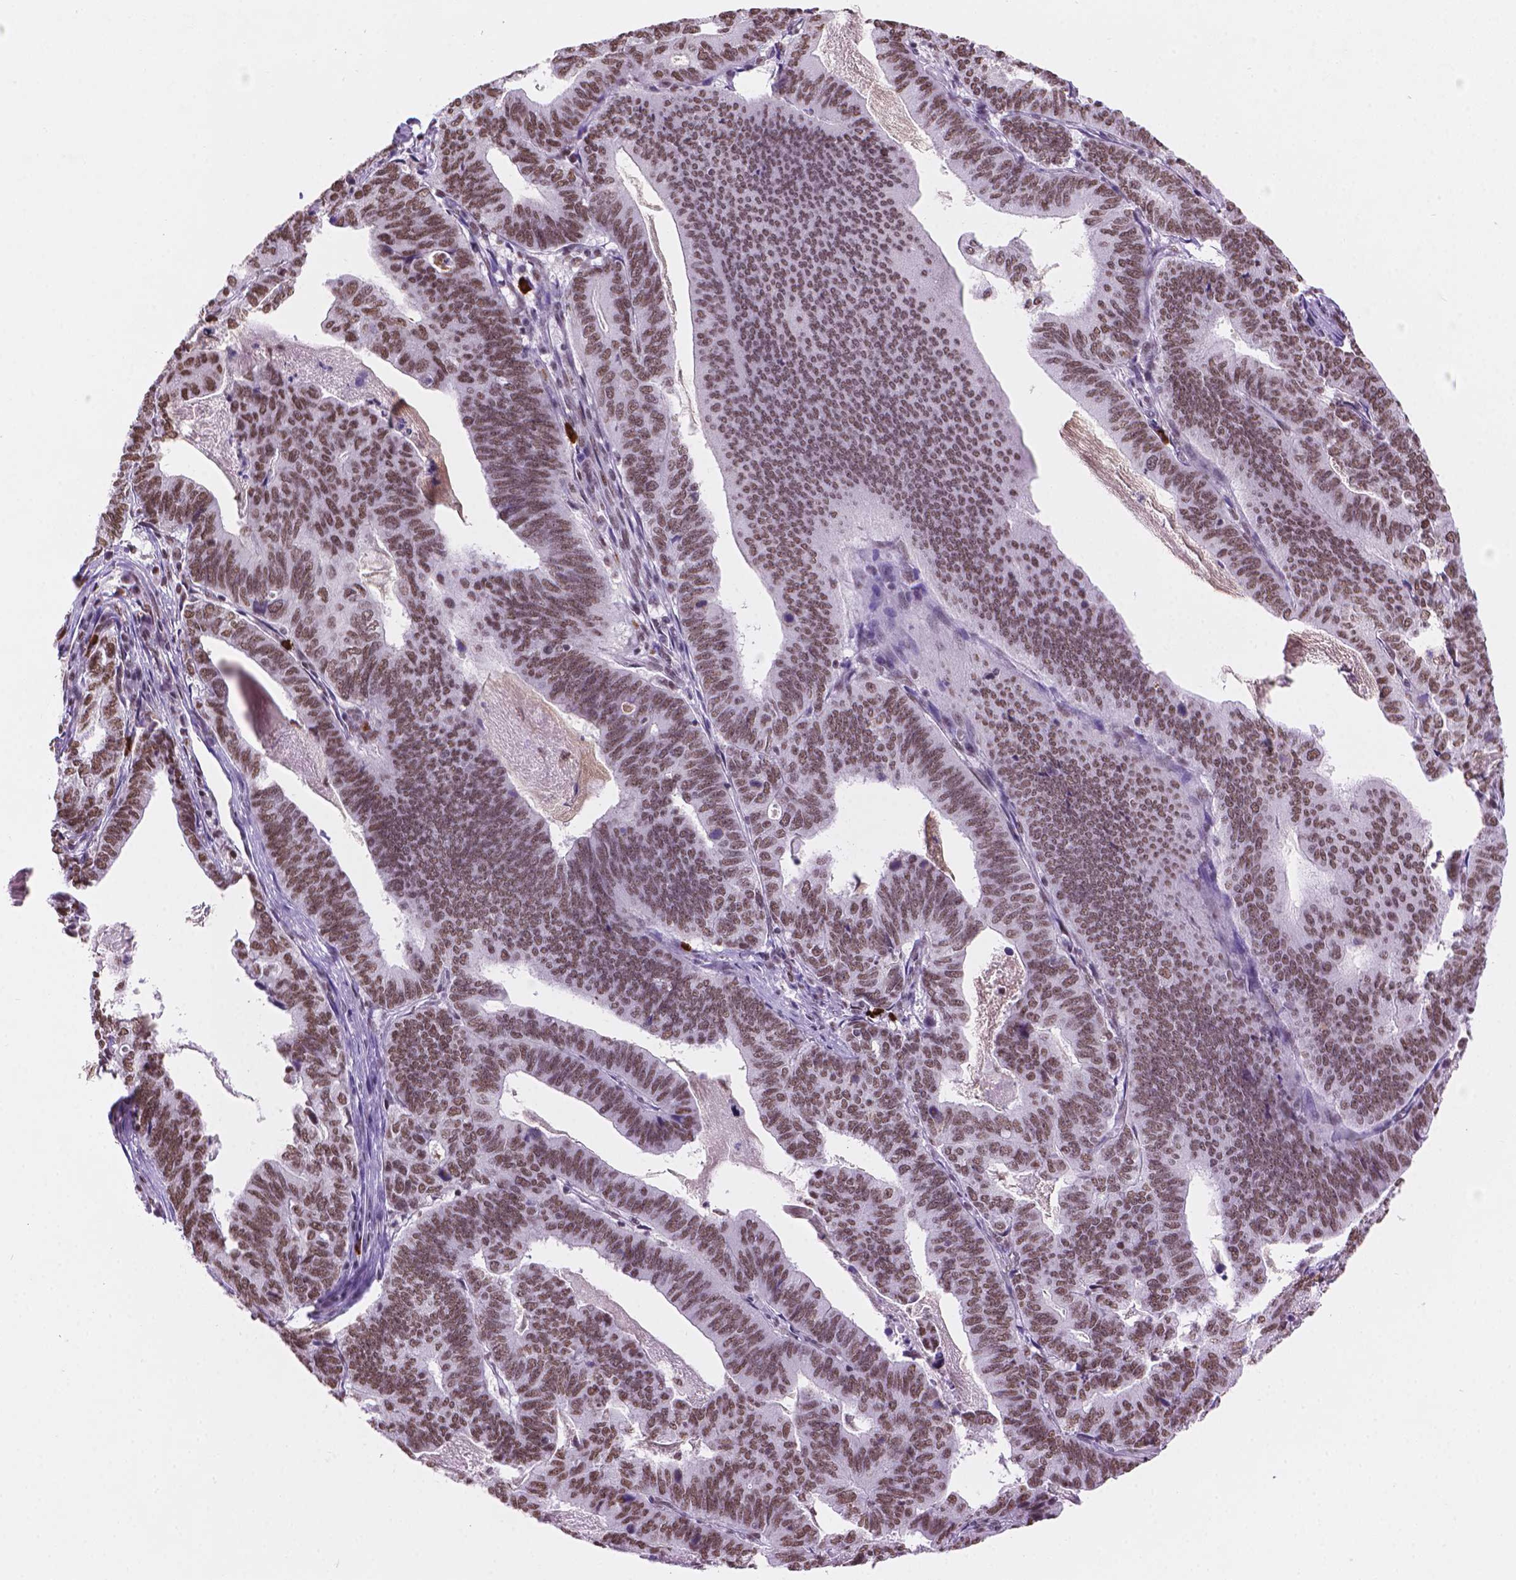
{"staining": {"intensity": "moderate", "quantity": ">75%", "location": "nuclear"}, "tissue": "stomach cancer", "cell_type": "Tumor cells", "image_type": "cancer", "snomed": [{"axis": "morphology", "description": "Adenocarcinoma, NOS"}, {"axis": "topography", "description": "Stomach, upper"}], "caption": "Immunohistochemical staining of human stomach cancer displays medium levels of moderate nuclear protein expression in about >75% of tumor cells. Using DAB (brown) and hematoxylin (blue) stains, captured at high magnification using brightfield microscopy.", "gene": "RPA4", "patient": {"sex": "female", "age": 67}}